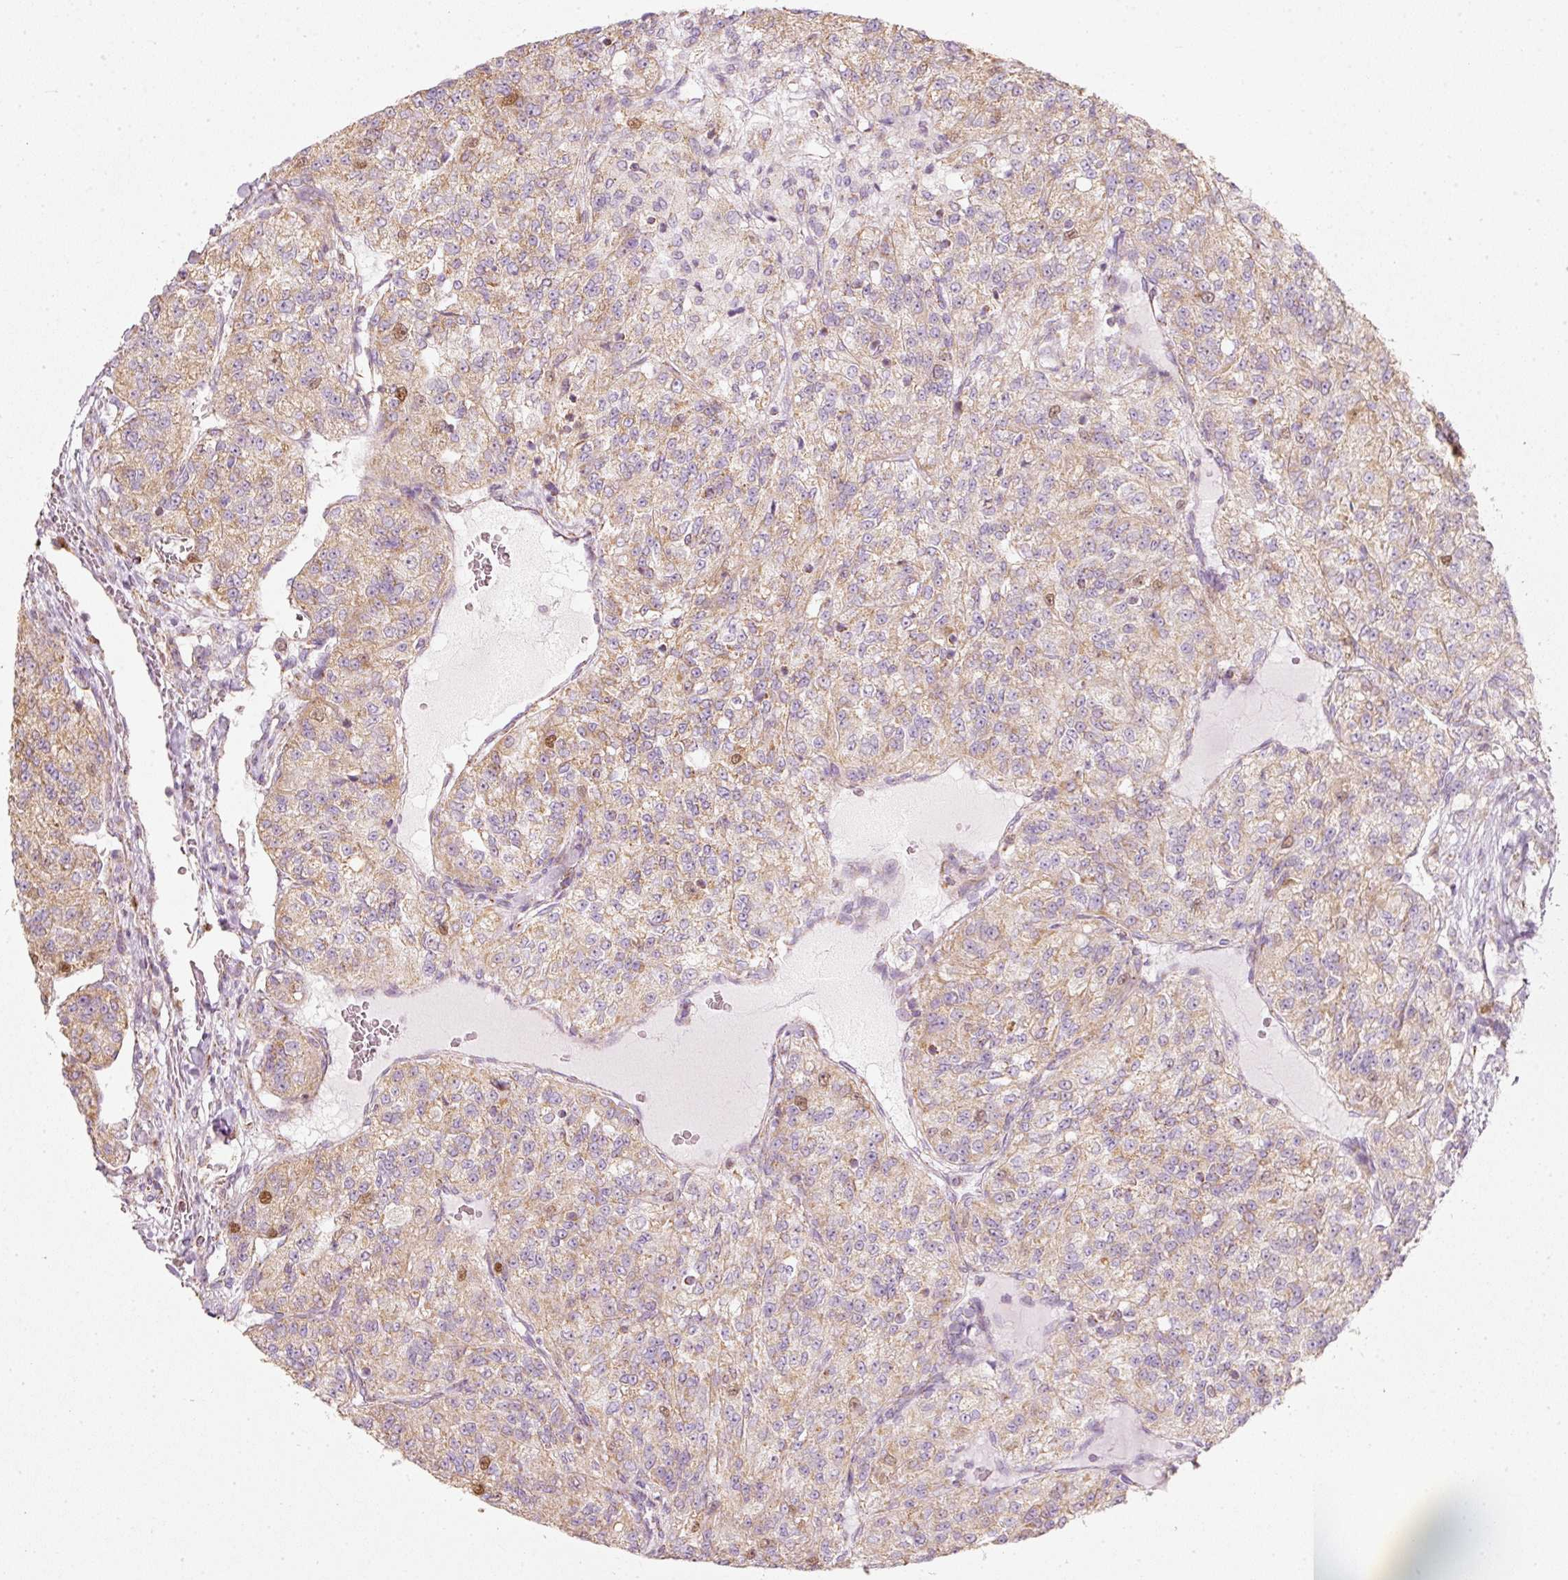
{"staining": {"intensity": "moderate", "quantity": ">75%", "location": "cytoplasmic/membranous,nuclear"}, "tissue": "renal cancer", "cell_type": "Tumor cells", "image_type": "cancer", "snomed": [{"axis": "morphology", "description": "Adenocarcinoma, NOS"}, {"axis": "topography", "description": "Kidney"}], "caption": "Protein staining reveals moderate cytoplasmic/membranous and nuclear expression in about >75% of tumor cells in renal cancer.", "gene": "DUT", "patient": {"sex": "female", "age": 63}}